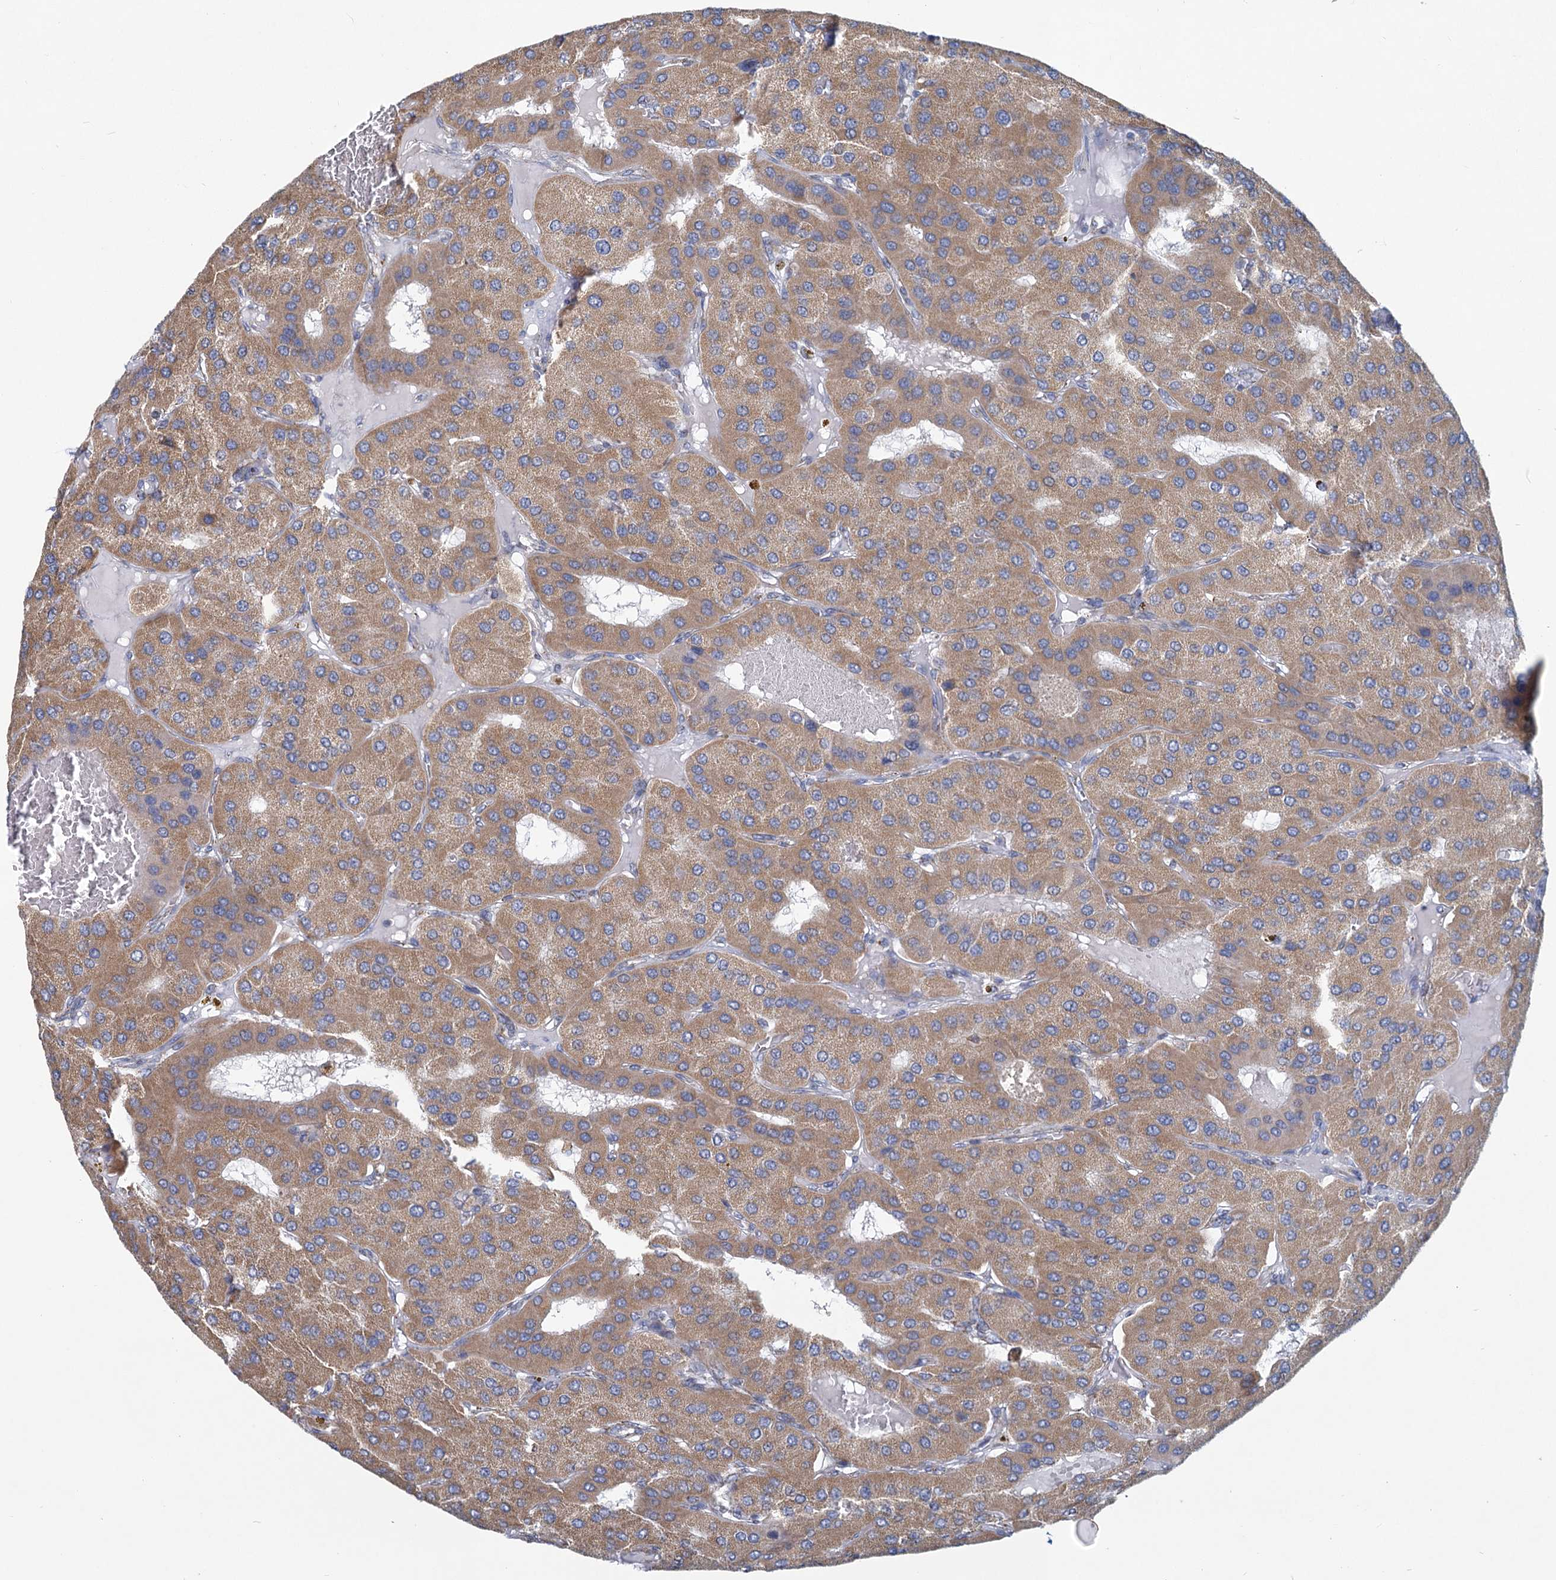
{"staining": {"intensity": "moderate", "quantity": ">75%", "location": "cytoplasmic/membranous"}, "tissue": "parathyroid gland", "cell_type": "Glandular cells", "image_type": "normal", "snomed": [{"axis": "morphology", "description": "Normal tissue, NOS"}, {"axis": "morphology", "description": "Adenoma, NOS"}, {"axis": "topography", "description": "Parathyroid gland"}], "caption": "Immunohistochemical staining of unremarkable human parathyroid gland shows medium levels of moderate cytoplasmic/membranous expression in approximately >75% of glandular cells. The protein of interest is shown in brown color, while the nuclei are stained blue.", "gene": "NDUFC2", "patient": {"sex": "female", "age": 86}}